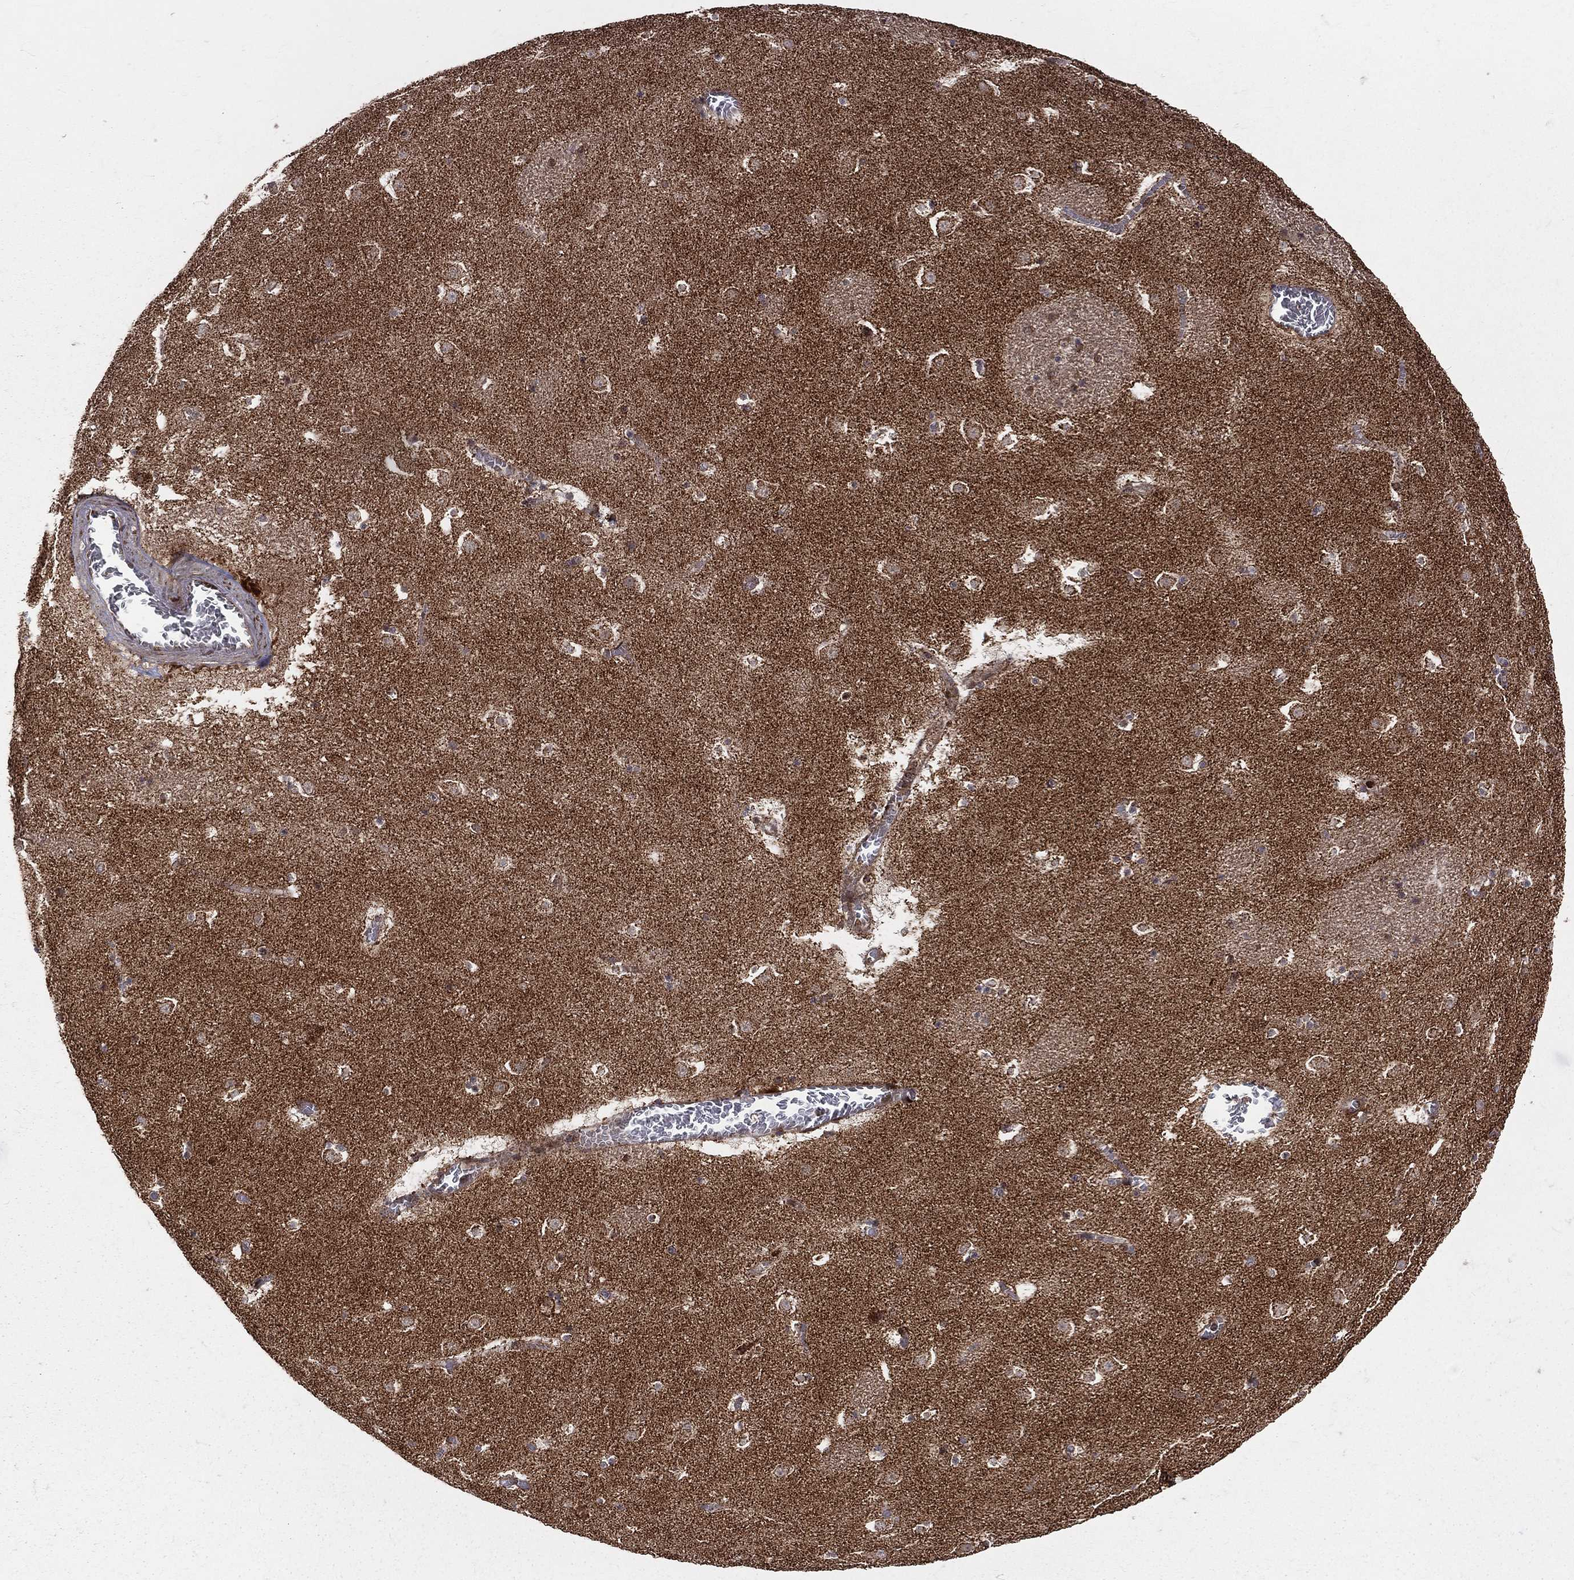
{"staining": {"intensity": "moderate", "quantity": "<25%", "location": "cytoplasmic/membranous"}, "tissue": "caudate", "cell_type": "Glial cells", "image_type": "normal", "snomed": [{"axis": "morphology", "description": "Normal tissue, NOS"}, {"axis": "topography", "description": "Lateral ventricle wall"}], "caption": "Immunohistochemical staining of benign caudate reveals moderate cytoplasmic/membranous protein staining in approximately <25% of glial cells. The staining was performed using DAB (3,3'-diaminobenzidine) to visualize the protein expression in brown, while the nuclei were stained in blue with hematoxylin (Magnification: 20x).", "gene": "MDM2", "patient": {"sex": "female", "age": 42}}